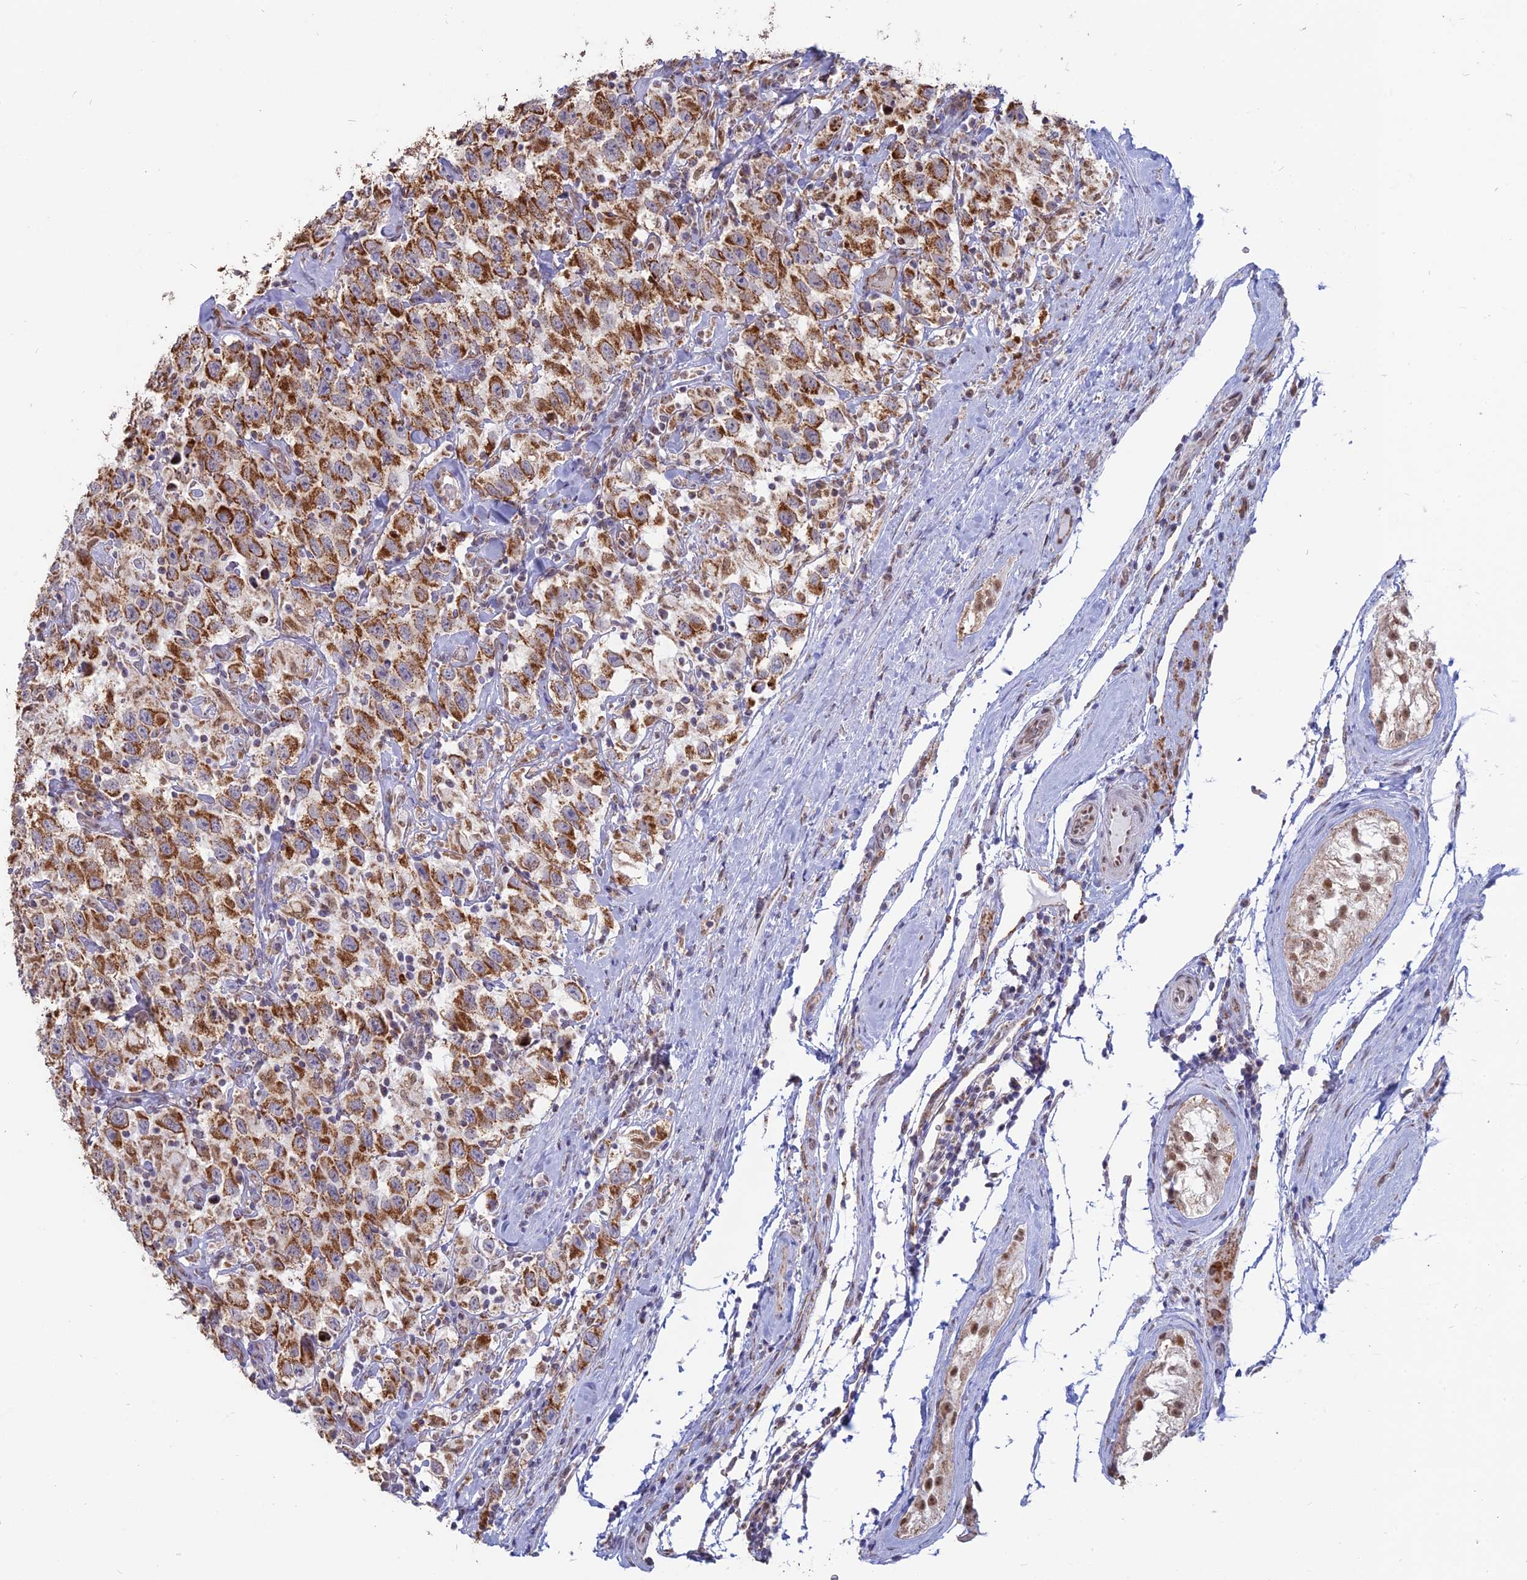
{"staining": {"intensity": "strong", "quantity": ">75%", "location": "cytoplasmic/membranous"}, "tissue": "testis cancer", "cell_type": "Tumor cells", "image_type": "cancer", "snomed": [{"axis": "morphology", "description": "Seminoma, NOS"}, {"axis": "topography", "description": "Testis"}], "caption": "IHC of human testis cancer displays high levels of strong cytoplasmic/membranous expression in about >75% of tumor cells.", "gene": "ARHGAP40", "patient": {"sex": "male", "age": 41}}